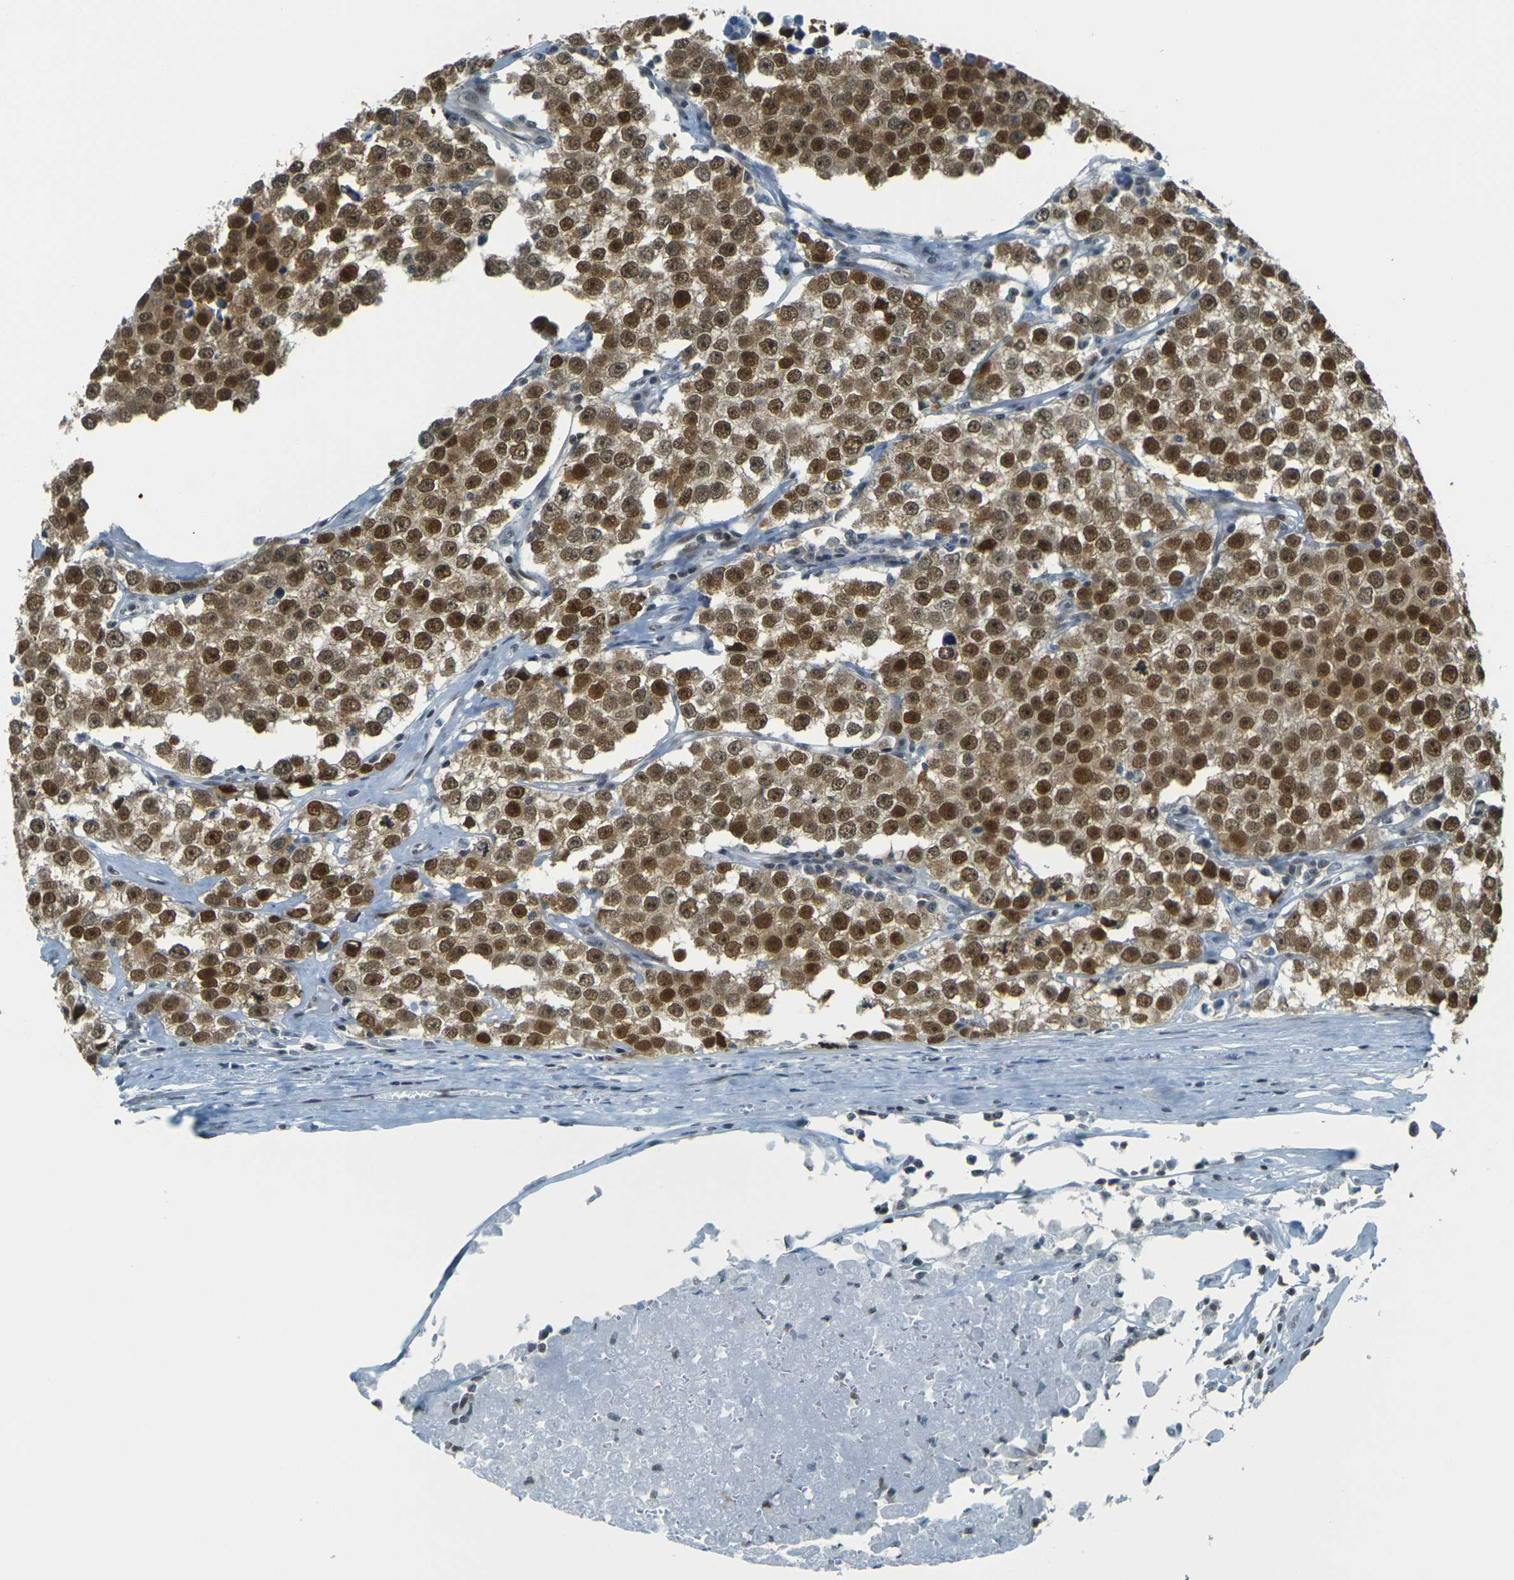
{"staining": {"intensity": "moderate", "quantity": ">75%", "location": "cytoplasmic/membranous,nuclear"}, "tissue": "testis cancer", "cell_type": "Tumor cells", "image_type": "cancer", "snomed": [{"axis": "morphology", "description": "Seminoma, NOS"}, {"axis": "morphology", "description": "Carcinoma, Embryonal, NOS"}, {"axis": "topography", "description": "Testis"}], "caption": "A high-resolution histopathology image shows immunohistochemistry staining of testis cancer (seminoma), which demonstrates moderate cytoplasmic/membranous and nuclear positivity in about >75% of tumor cells.", "gene": "NHEJ1", "patient": {"sex": "male", "age": 52}}